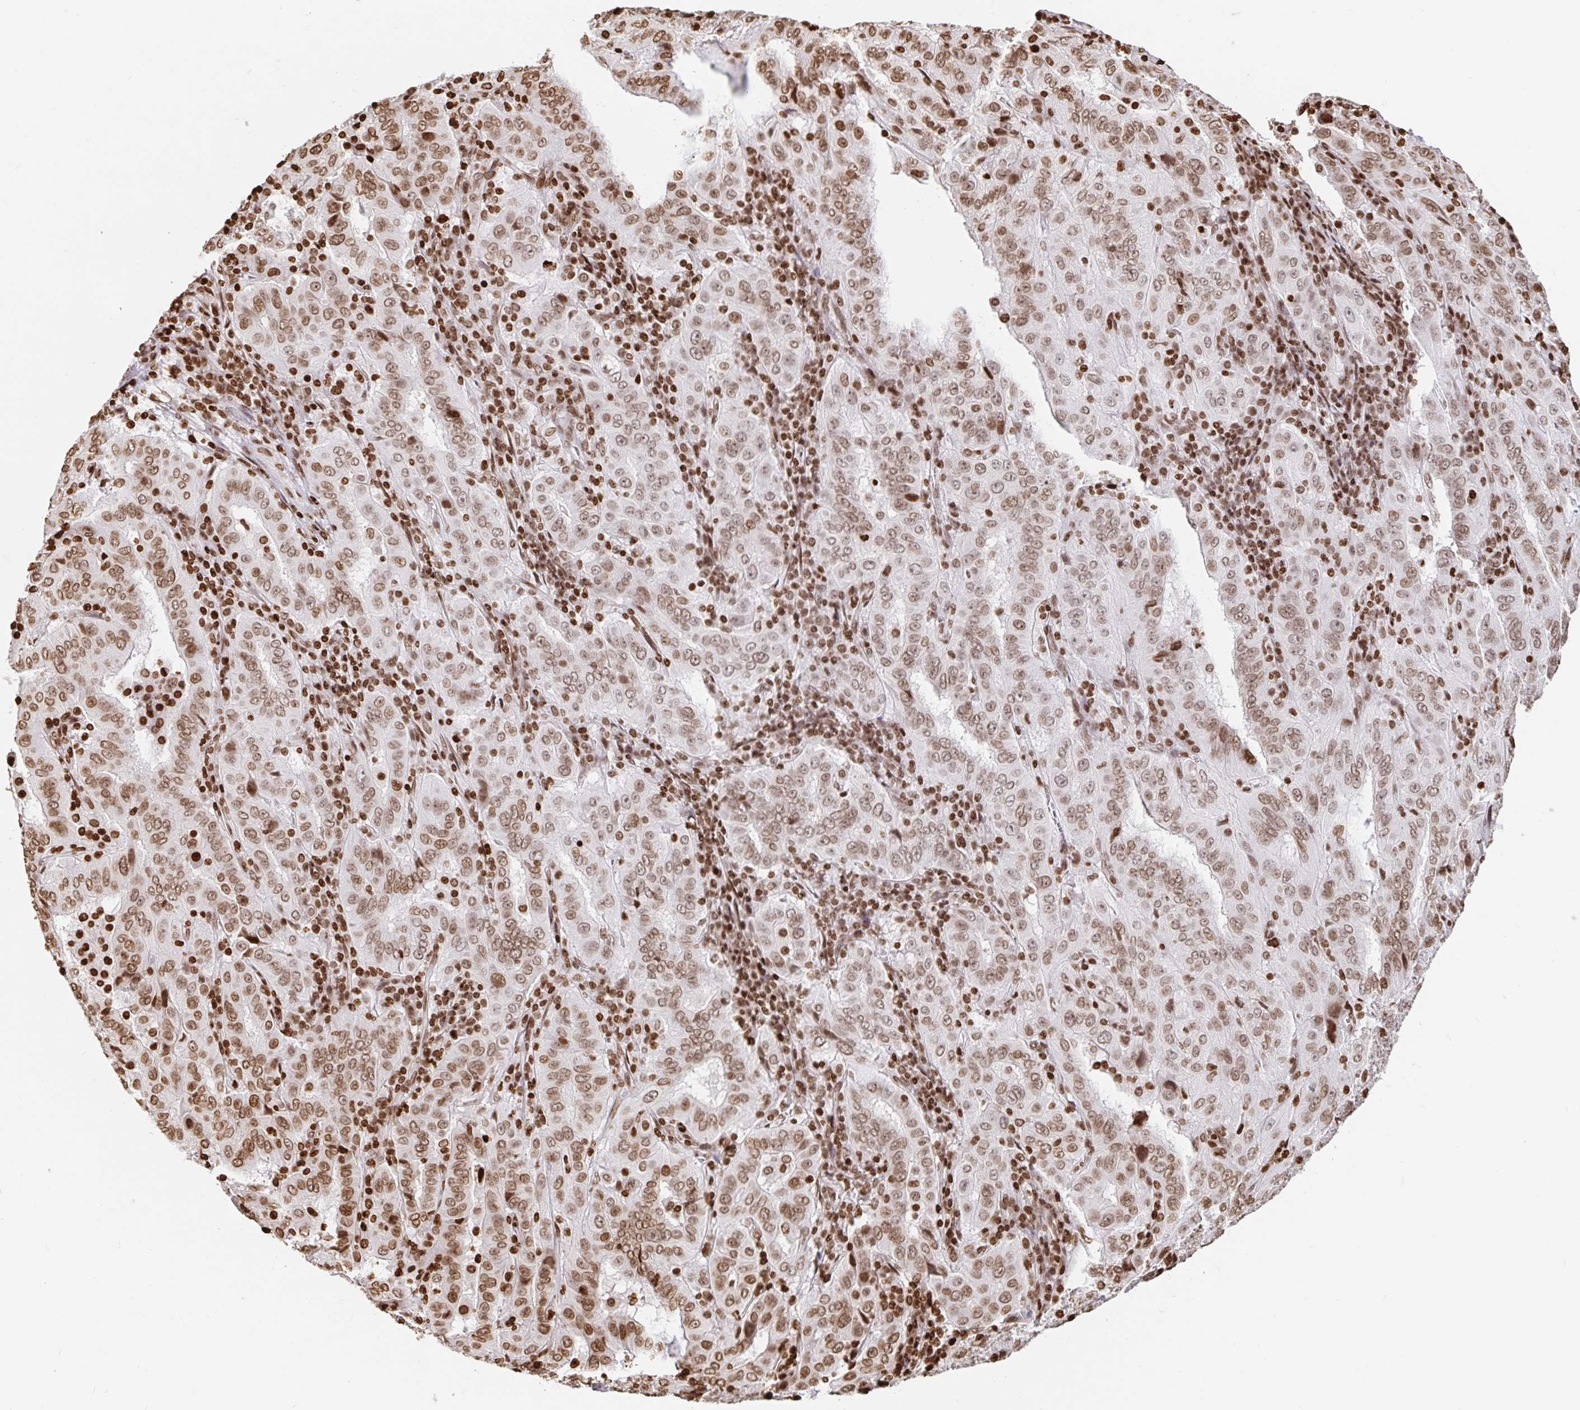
{"staining": {"intensity": "moderate", "quantity": ">75%", "location": "nuclear"}, "tissue": "pancreatic cancer", "cell_type": "Tumor cells", "image_type": "cancer", "snomed": [{"axis": "morphology", "description": "Adenocarcinoma, NOS"}, {"axis": "topography", "description": "Pancreas"}], "caption": "This is an image of IHC staining of pancreatic adenocarcinoma, which shows moderate staining in the nuclear of tumor cells.", "gene": "H2BC5", "patient": {"sex": "male", "age": 63}}